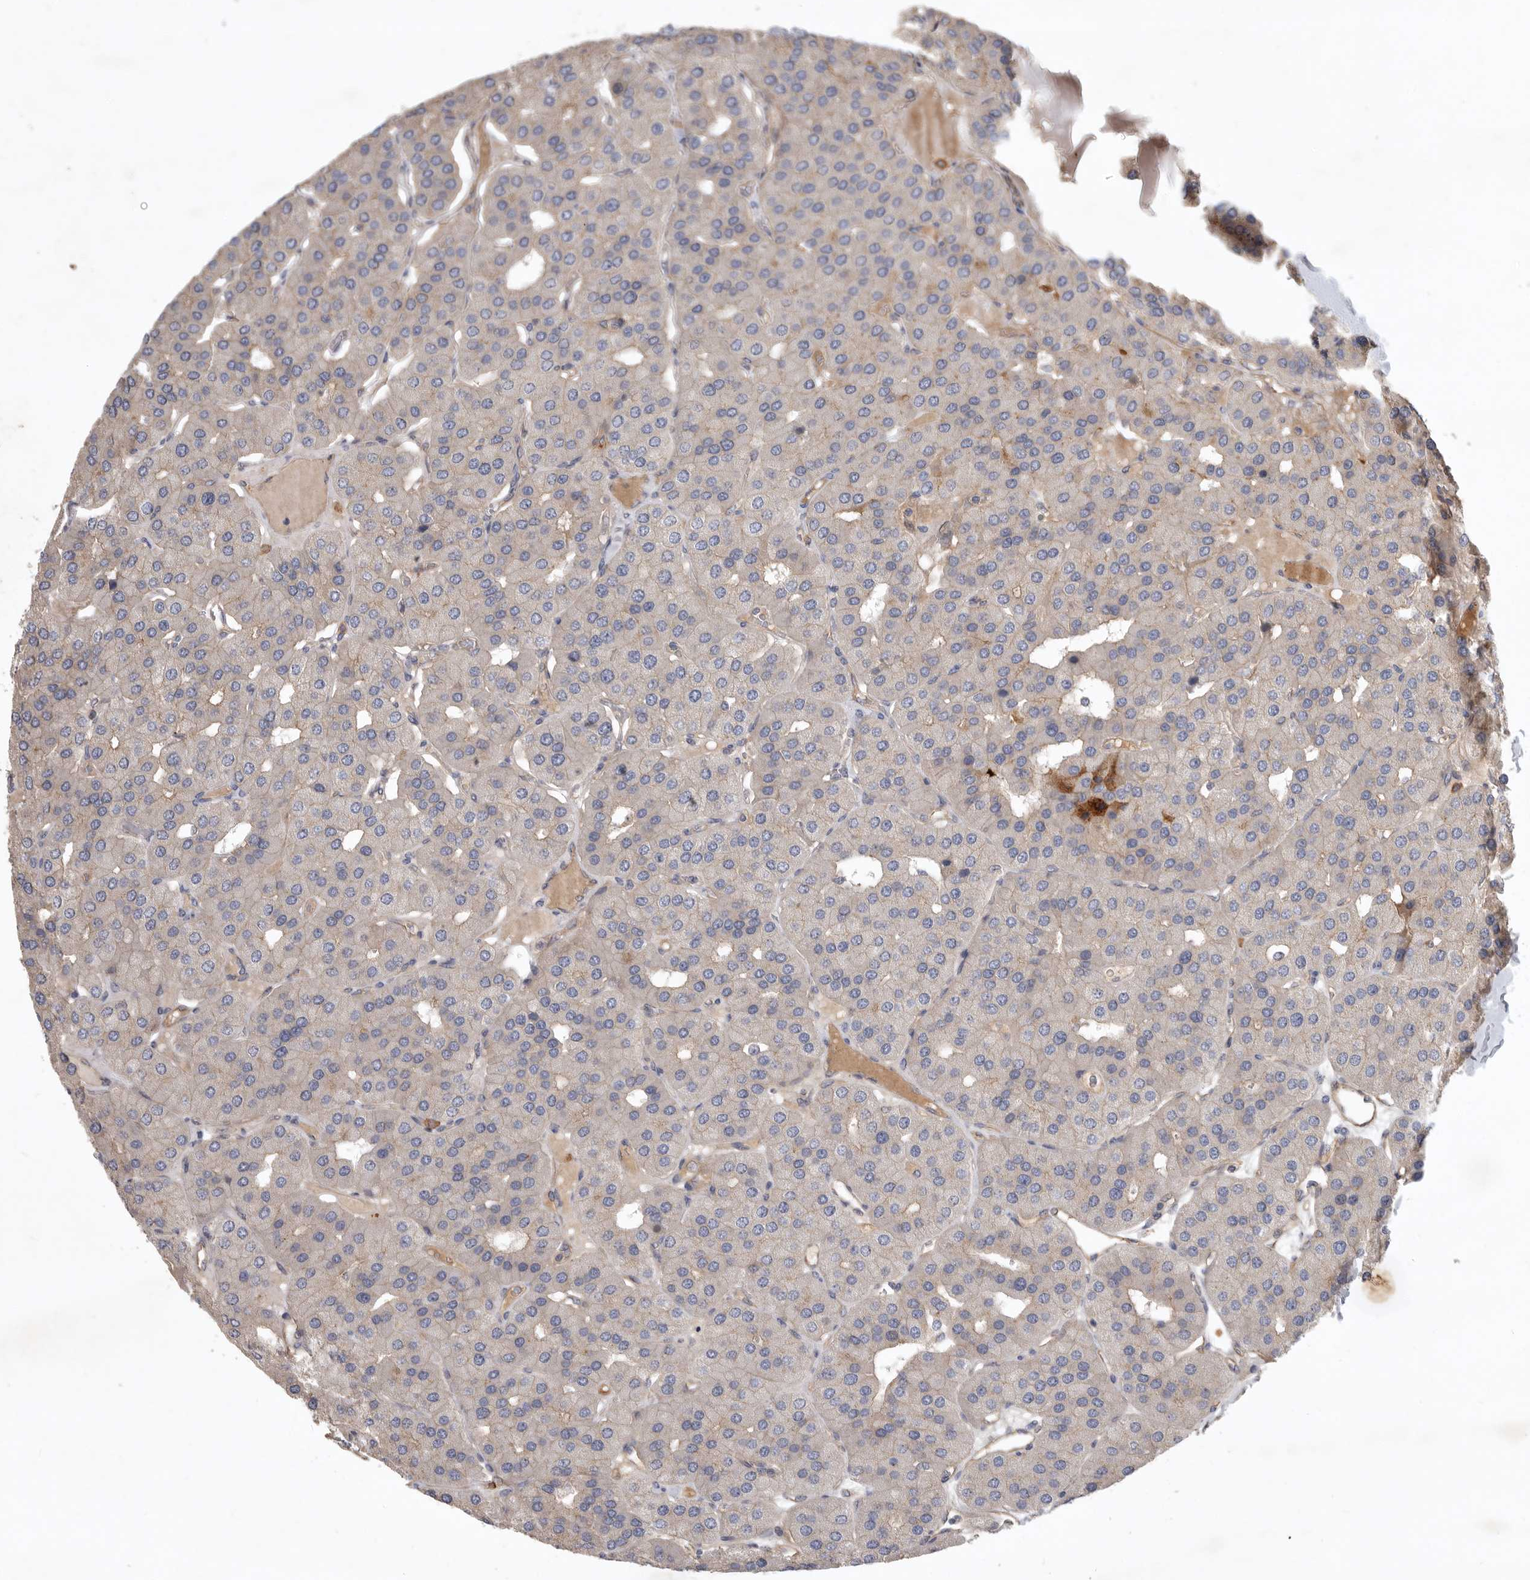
{"staining": {"intensity": "weak", "quantity": ">75%", "location": "cytoplasmic/membranous"}, "tissue": "parathyroid gland", "cell_type": "Glandular cells", "image_type": "normal", "snomed": [{"axis": "morphology", "description": "Normal tissue, NOS"}, {"axis": "morphology", "description": "Adenoma, NOS"}, {"axis": "topography", "description": "Parathyroid gland"}], "caption": "Weak cytoplasmic/membranous positivity for a protein is present in approximately >75% of glandular cells of normal parathyroid gland using immunohistochemistry (IHC).", "gene": "MLPH", "patient": {"sex": "female", "age": 86}}